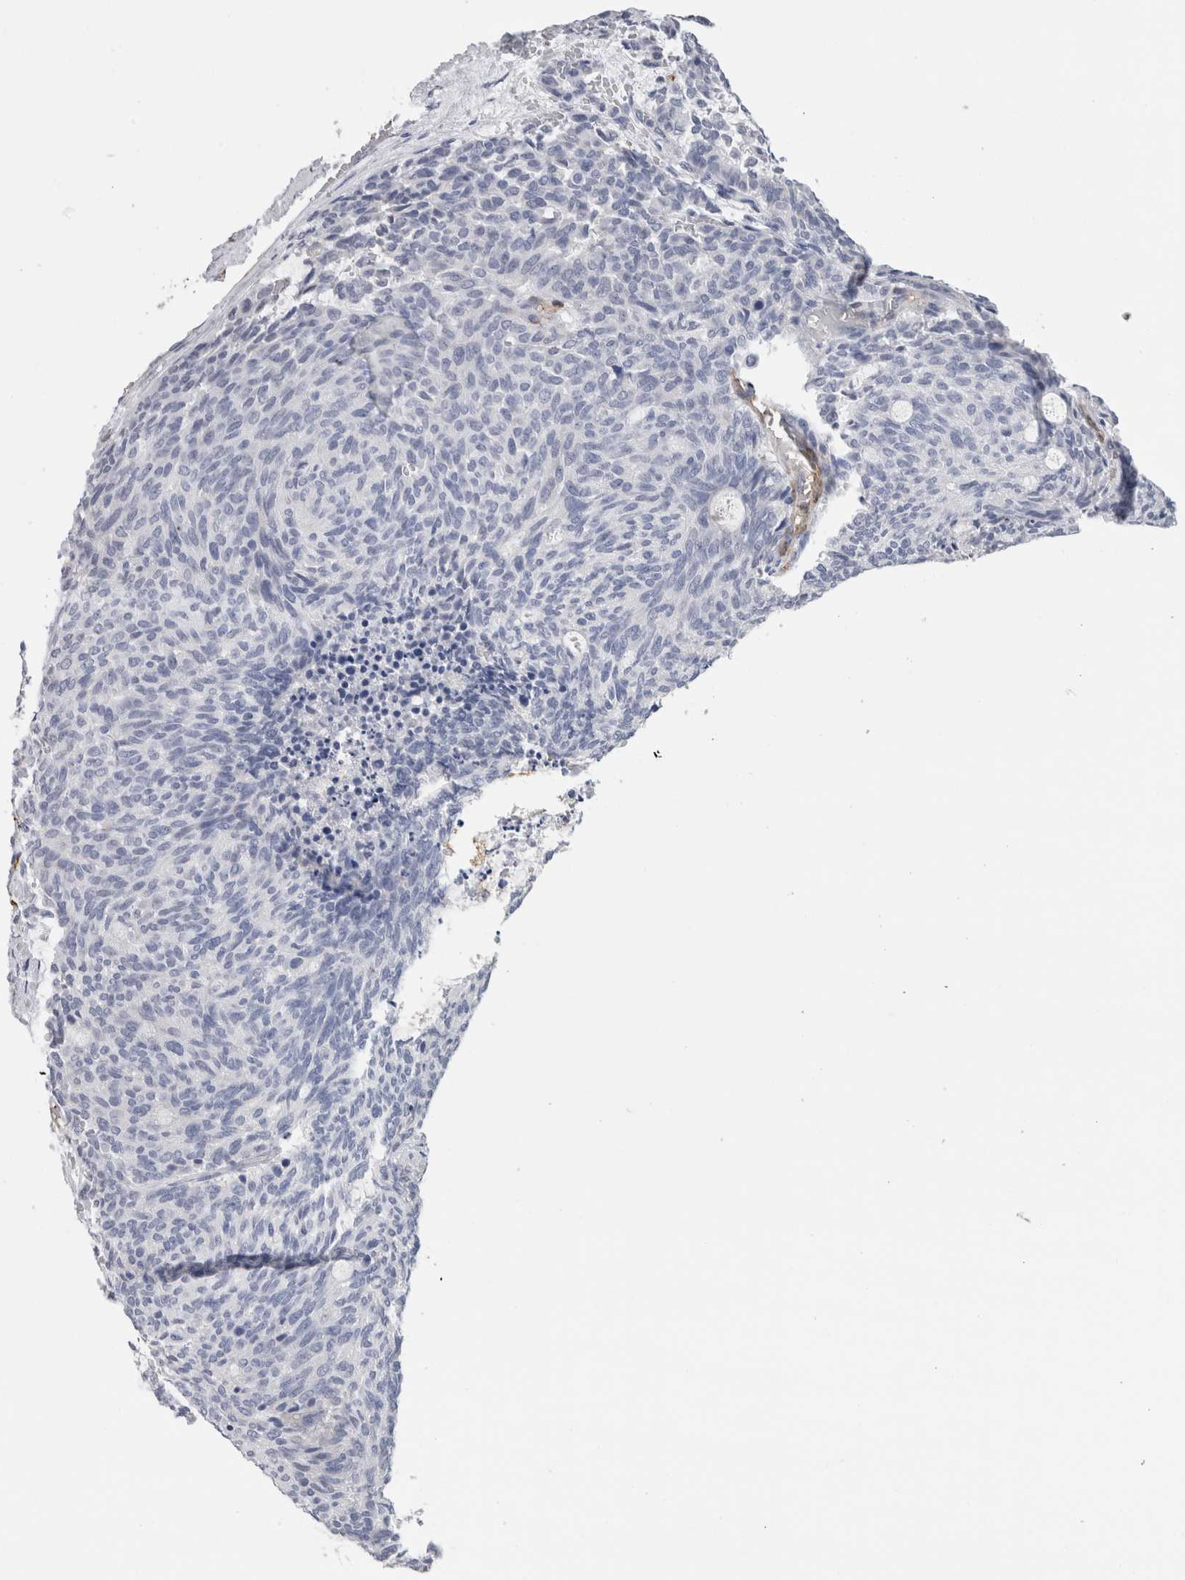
{"staining": {"intensity": "negative", "quantity": "none", "location": "none"}, "tissue": "carcinoid", "cell_type": "Tumor cells", "image_type": "cancer", "snomed": [{"axis": "morphology", "description": "Carcinoid, malignant, NOS"}, {"axis": "topography", "description": "Pancreas"}], "caption": "Tumor cells are negative for protein expression in human carcinoid (malignant).", "gene": "FABP4", "patient": {"sex": "female", "age": 54}}